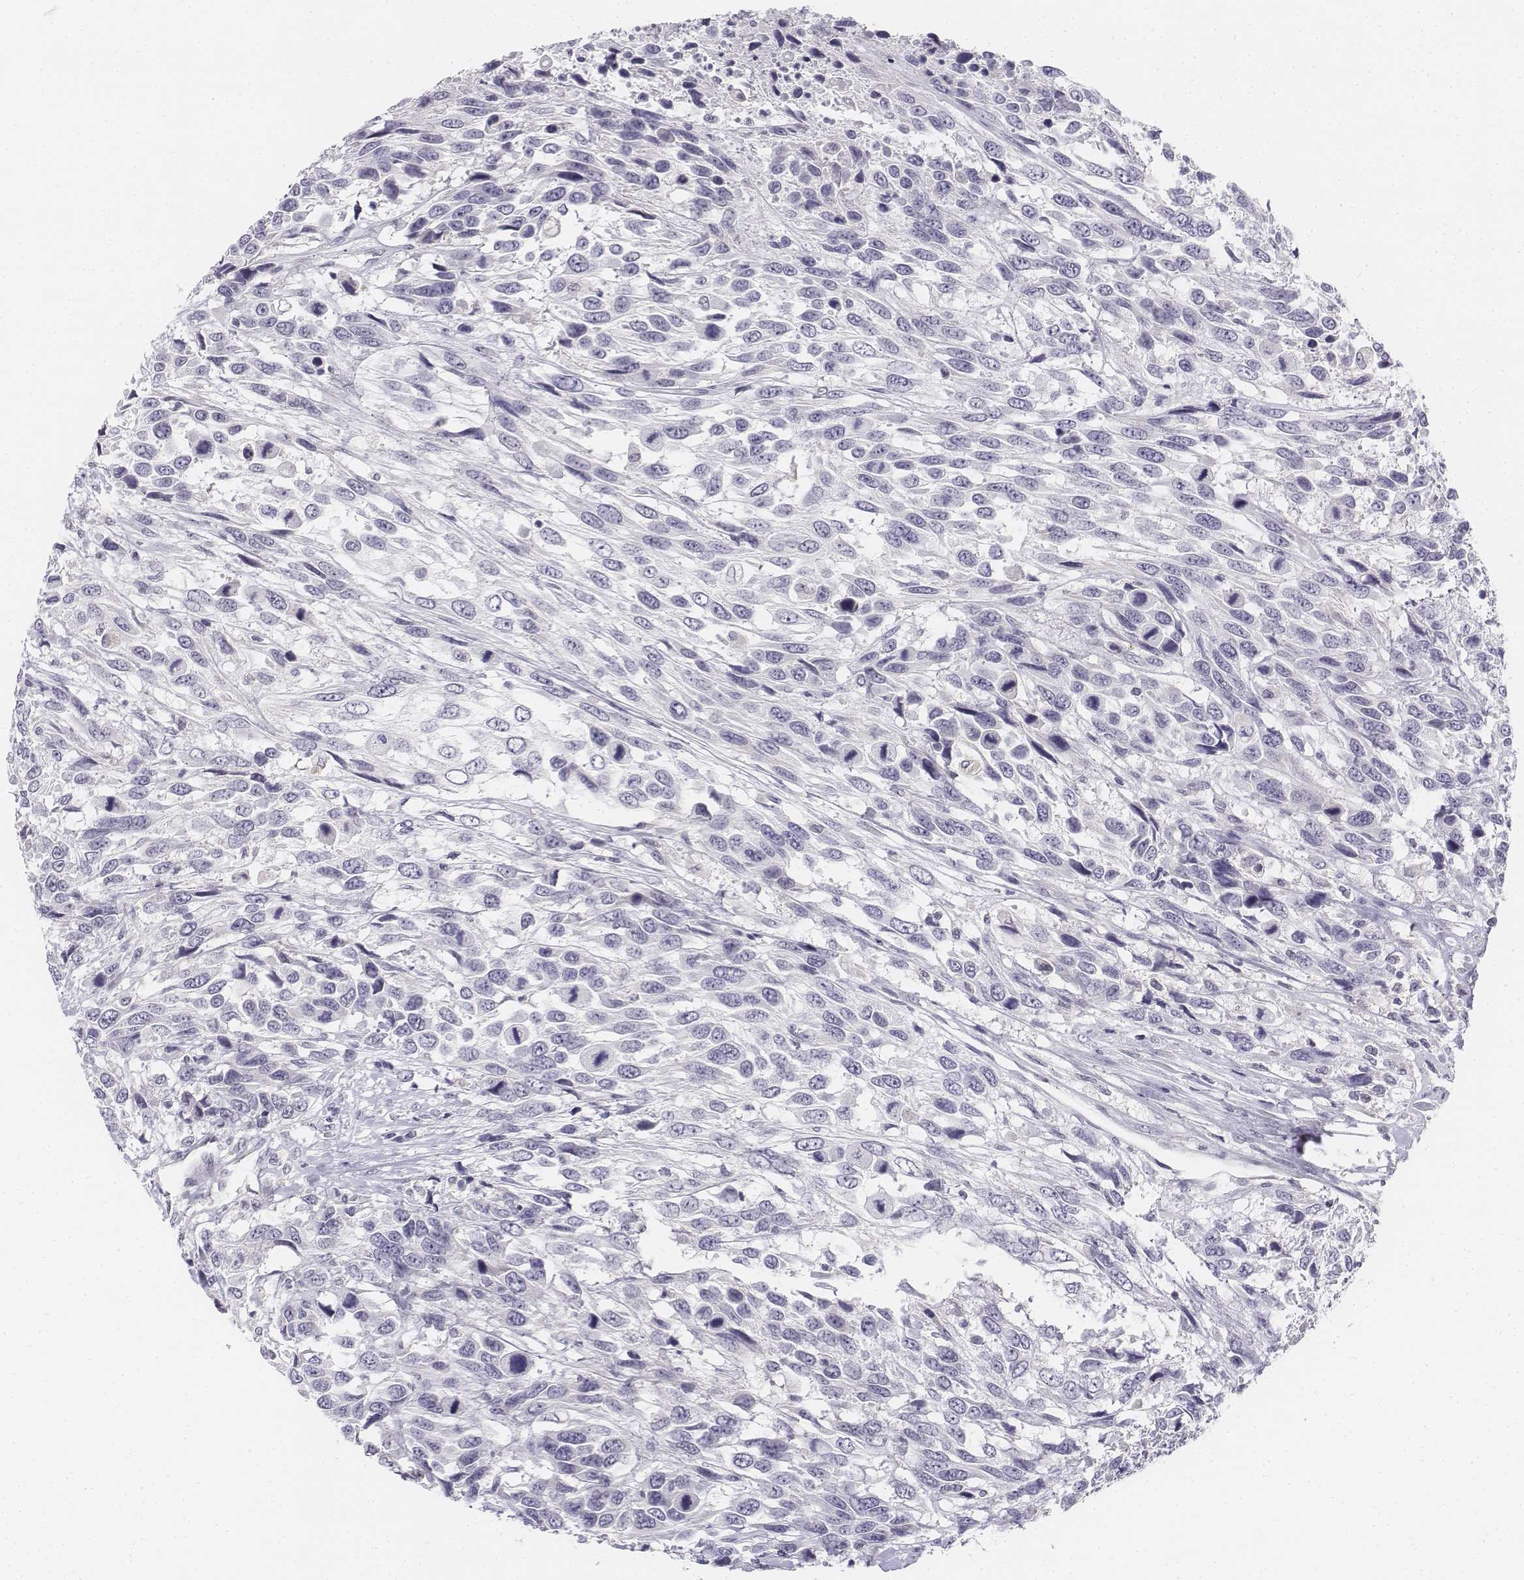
{"staining": {"intensity": "negative", "quantity": "none", "location": "none"}, "tissue": "urothelial cancer", "cell_type": "Tumor cells", "image_type": "cancer", "snomed": [{"axis": "morphology", "description": "Urothelial carcinoma, High grade"}, {"axis": "topography", "description": "Urinary bladder"}], "caption": "An IHC image of high-grade urothelial carcinoma is shown. There is no staining in tumor cells of high-grade urothelial carcinoma.", "gene": "UCN2", "patient": {"sex": "female", "age": 70}}